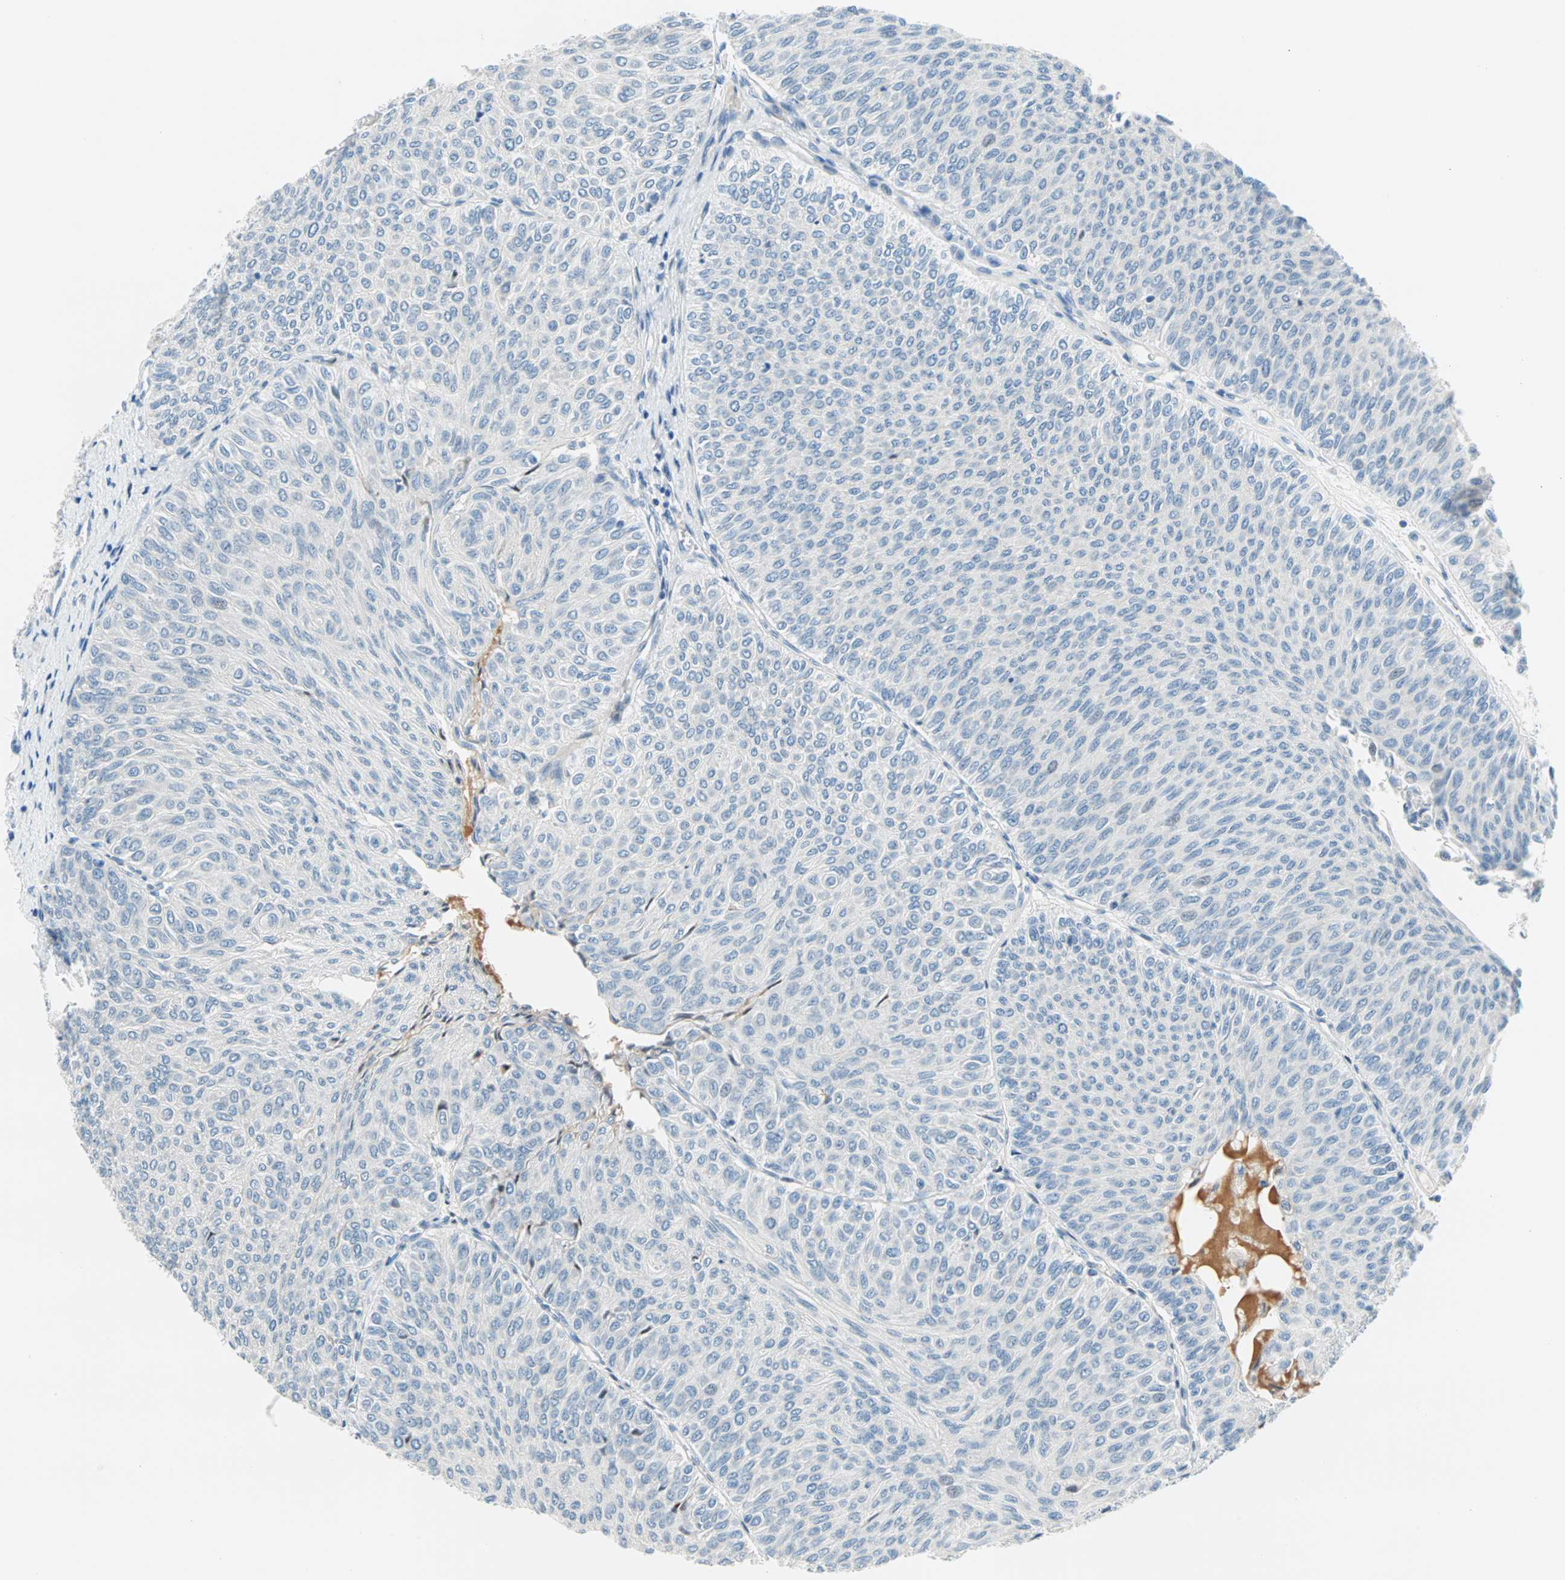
{"staining": {"intensity": "negative", "quantity": "none", "location": "none"}, "tissue": "urothelial cancer", "cell_type": "Tumor cells", "image_type": "cancer", "snomed": [{"axis": "morphology", "description": "Urothelial carcinoma, Low grade"}, {"axis": "topography", "description": "Urinary bladder"}], "caption": "A high-resolution histopathology image shows immunohistochemistry staining of low-grade urothelial carcinoma, which shows no significant staining in tumor cells.", "gene": "TMEM163", "patient": {"sex": "male", "age": 78}}